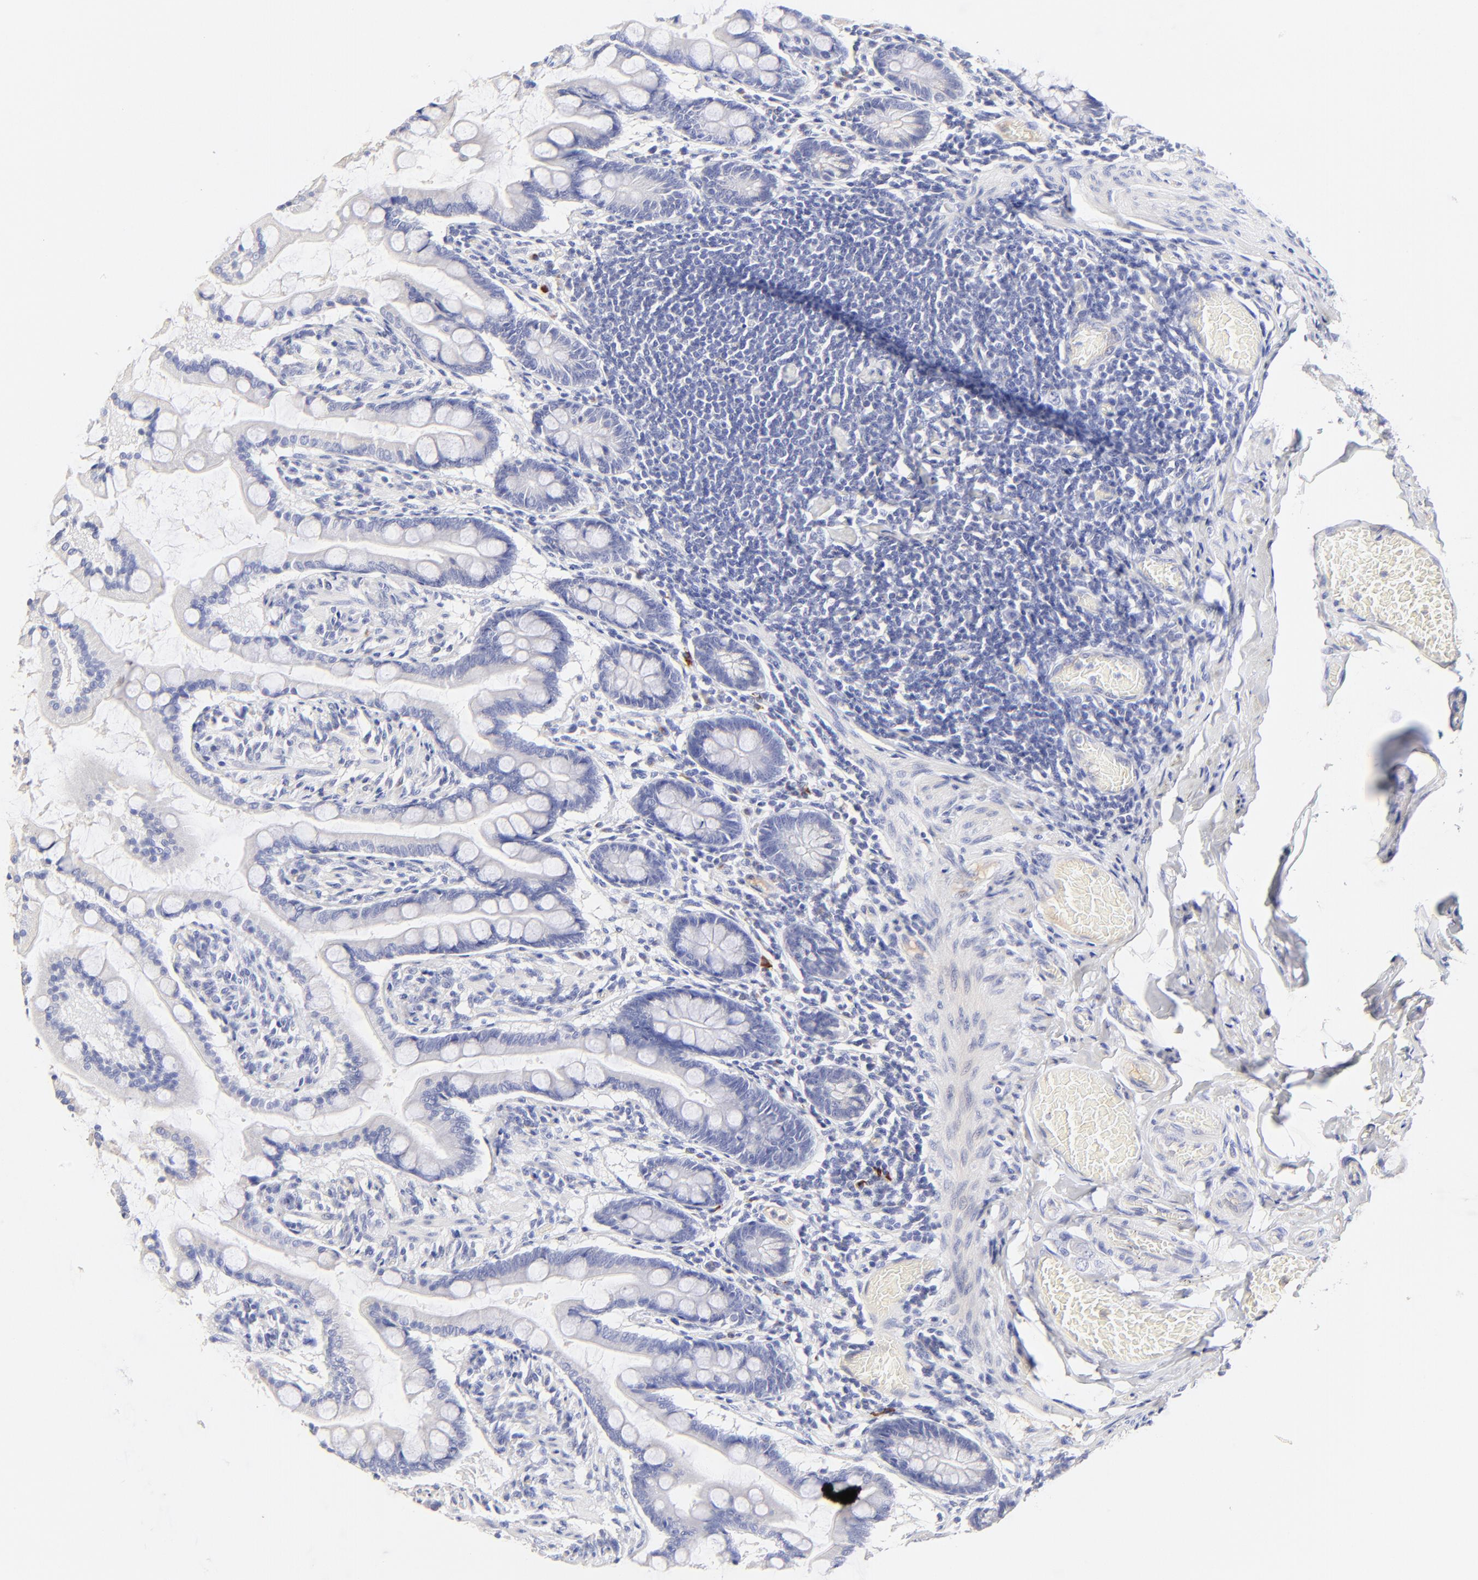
{"staining": {"intensity": "negative", "quantity": "none", "location": "none"}, "tissue": "small intestine", "cell_type": "Glandular cells", "image_type": "normal", "snomed": [{"axis": "morphology", "description": "Normal tissue, NOS"}, {"axis": "topography", "description": "Small intestine"}], "caption": "A high-resolution micrograph shows IHC staining of benign small intestine, which exhibits no significant expression in glandular cells. (Stains: DAB immunohistochemistry (IHC) with hematoxylin counter stain, Microscopy: brightfield microscopy at high magnification).", "gene": "ASB9", "patient": {"sex": "male", "age": 41}}